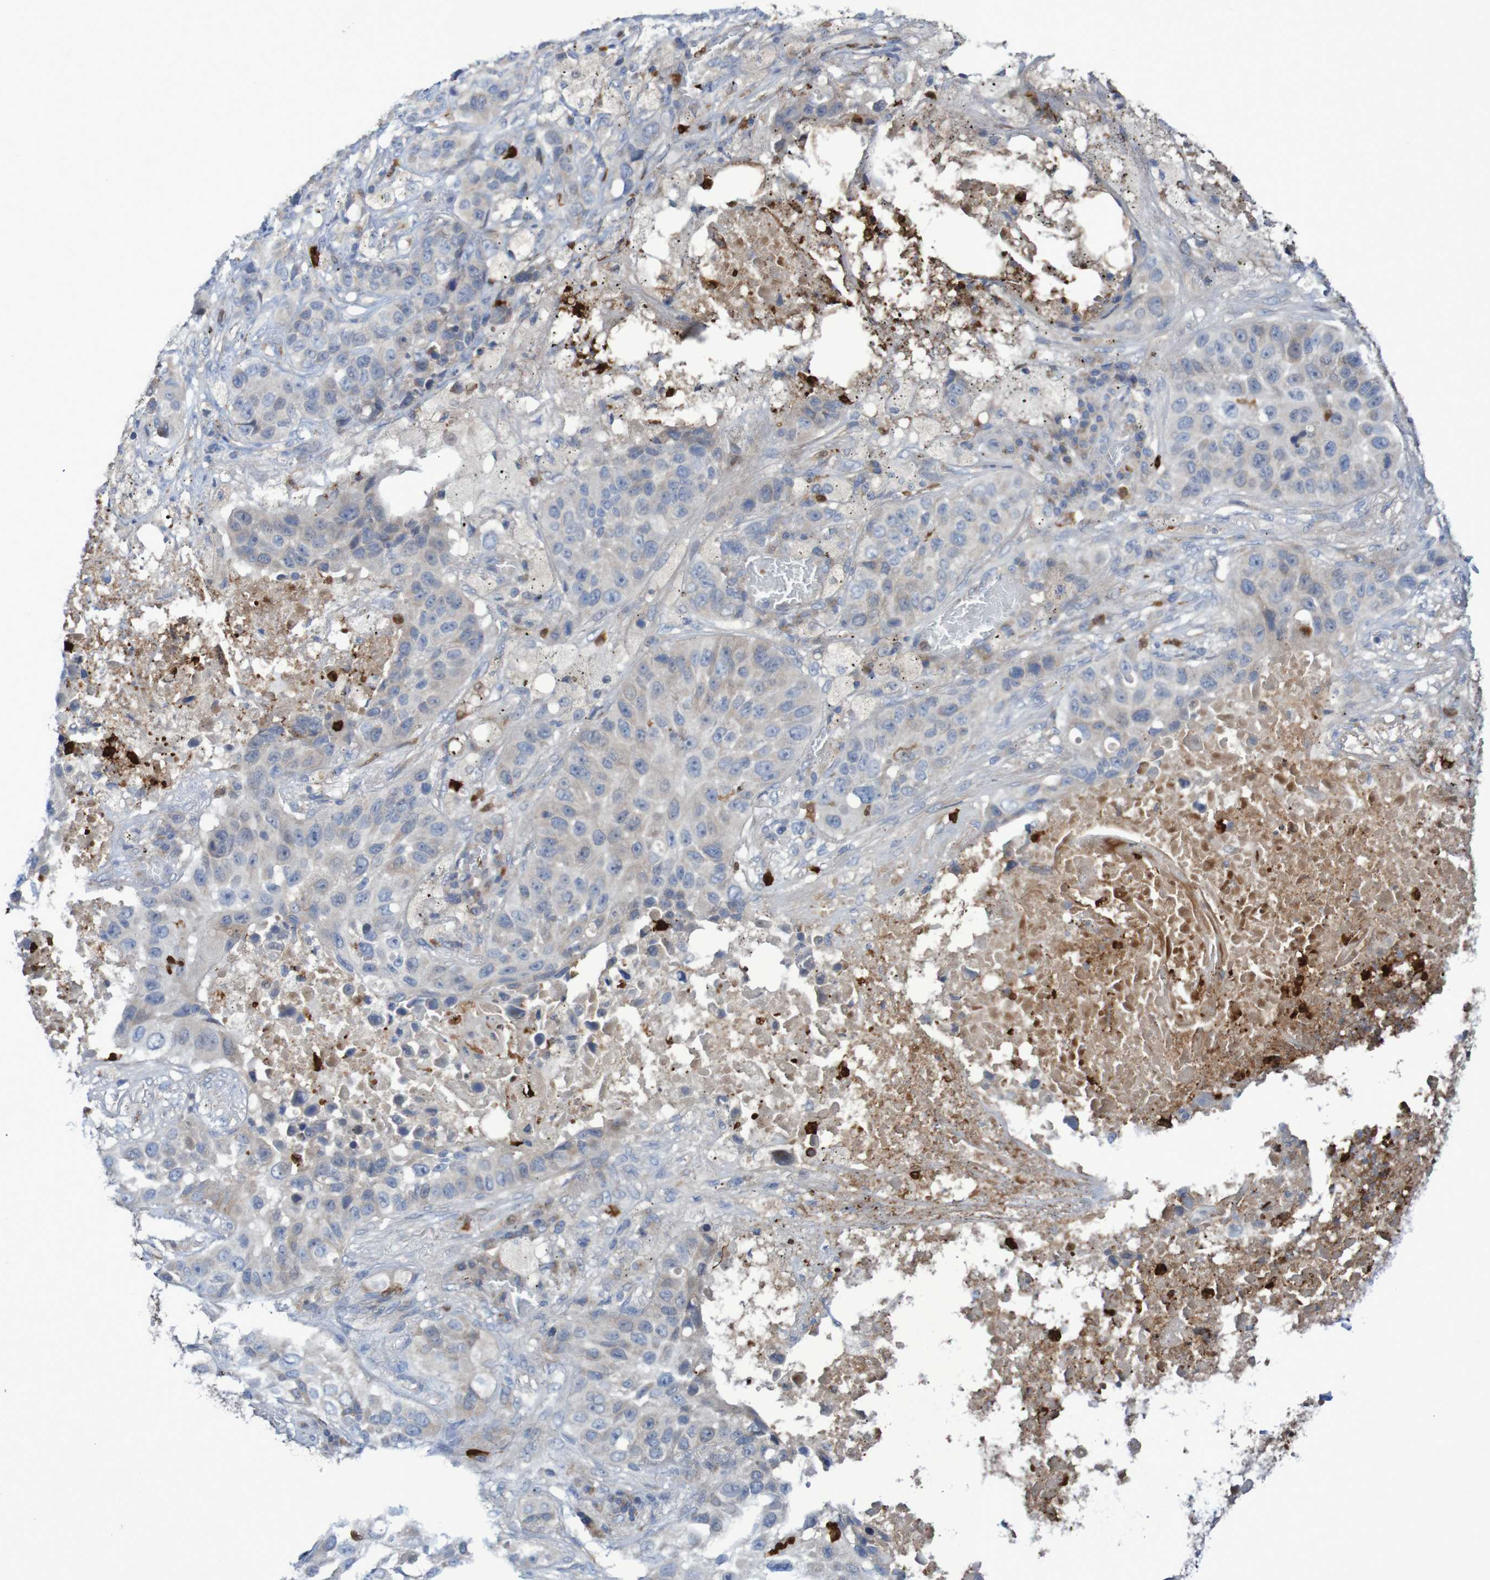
{"staining": {"intensity": "negative", "quantity": "none", "location": "none"}, "tissue": "lung cancer", "cell_type": "Tumor cells", "image_type": "cancer", "snomed": [{"axis": "morphology", "description": "Squamous cell carcinoma, NOS"}, {"axis": "topography", "description": "Lung"}], "caption": "A high-resolution photomicrograph shows immunohistochemistry (IHC) staining of squamous cell carcinoma (lung), which exhibits no significant staining in tumor cells.", "gene": "PARP4", "patient": {"sex": "male", "age": 57}}